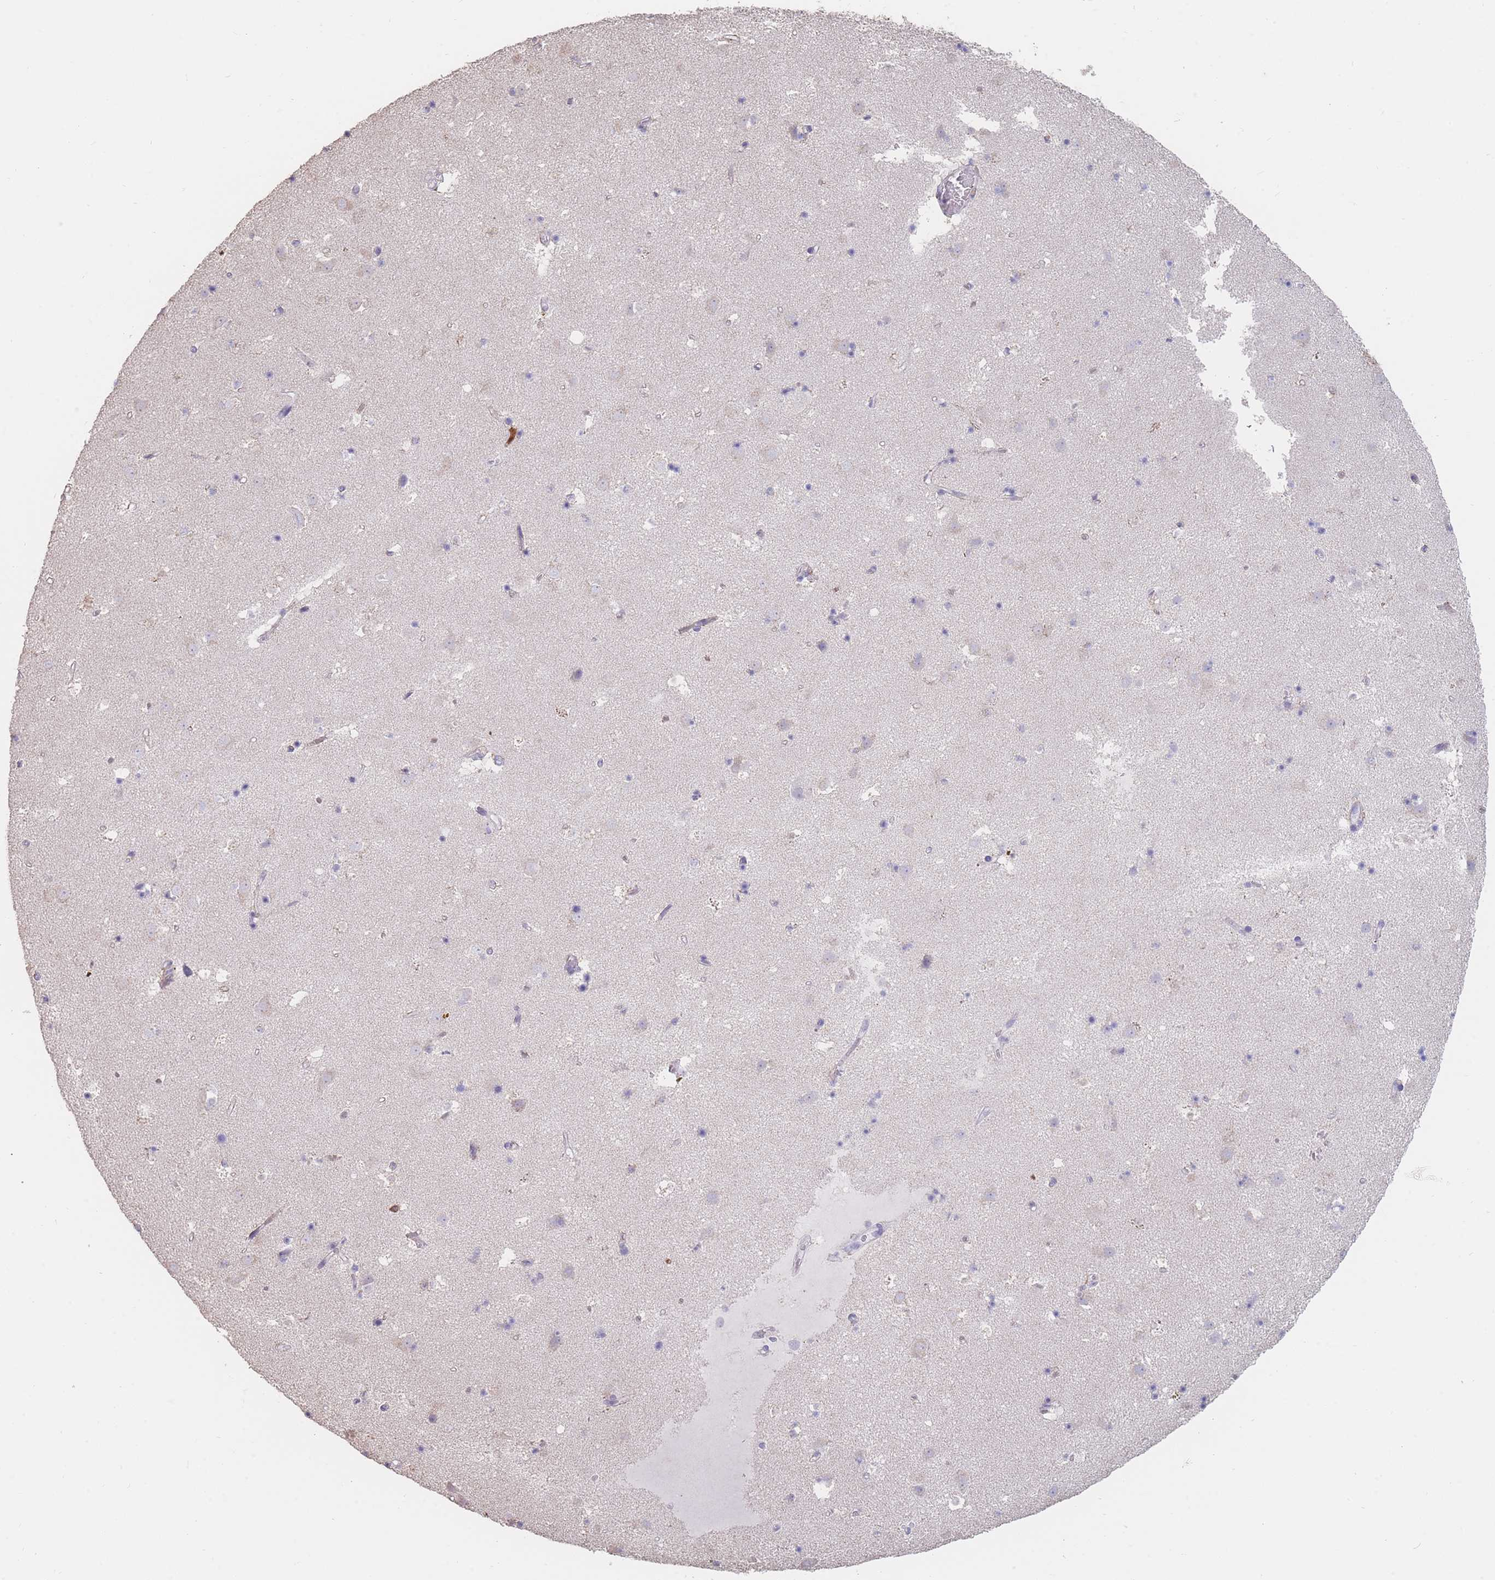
{"staining": {"intensity": "negative", "quantity": "none", "location": "none"}, "tissue": "caudate", "cell_type": "Glial cells", "image_type": "normal", "snomed": [{"axis": "morphology", "description": "Normal tissue, NOS"}, {"axis": "topography", "description": "Lateral ventricle wall"}], "caption": "The photomicrograph displays no staining of glial cells in normal caudate.", "gene": "CLEC12A", "patient": {"sex": "male", "age": 58}}